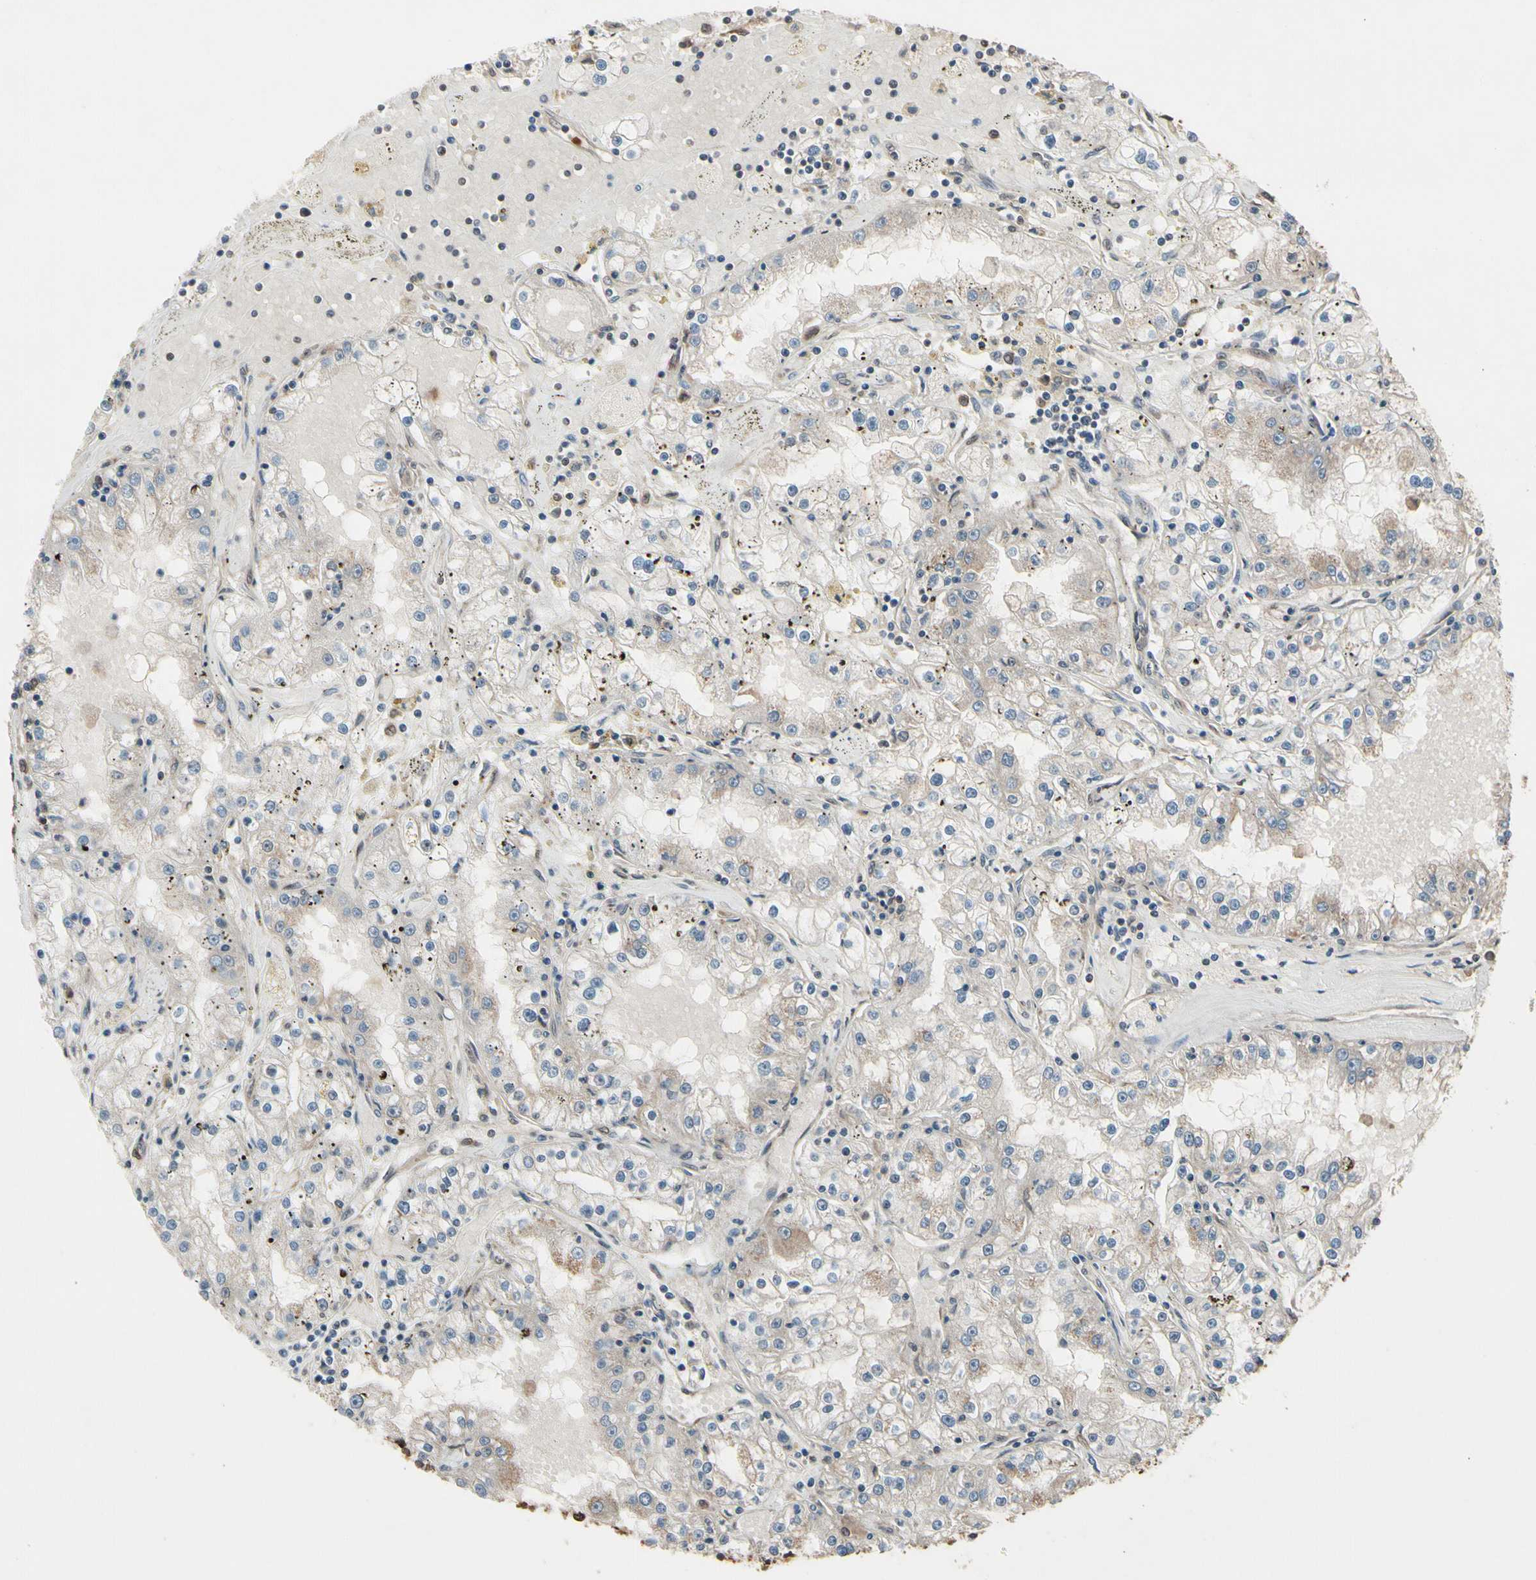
{"staining": {"intensity": "weak", "quantity": "<25%", "location": "cytoplasmic/membranous"}, "tissue": "renal cancer", "cell_type": "Tumor cells", "image_type": "cancer", "snomed": [{"axis": "morphology", "description": "Adenocarcinoma, NOS"}, {"axis": "topography", "description": "Kidney"}], "caption": "High power microscopy histopathology image of an IHC micrograph of renal adenocarcinoma, revealing no significant staining in tumor cells.", "gene": "PNPLA7", "patient": {"sex": "male", "age": 56}}